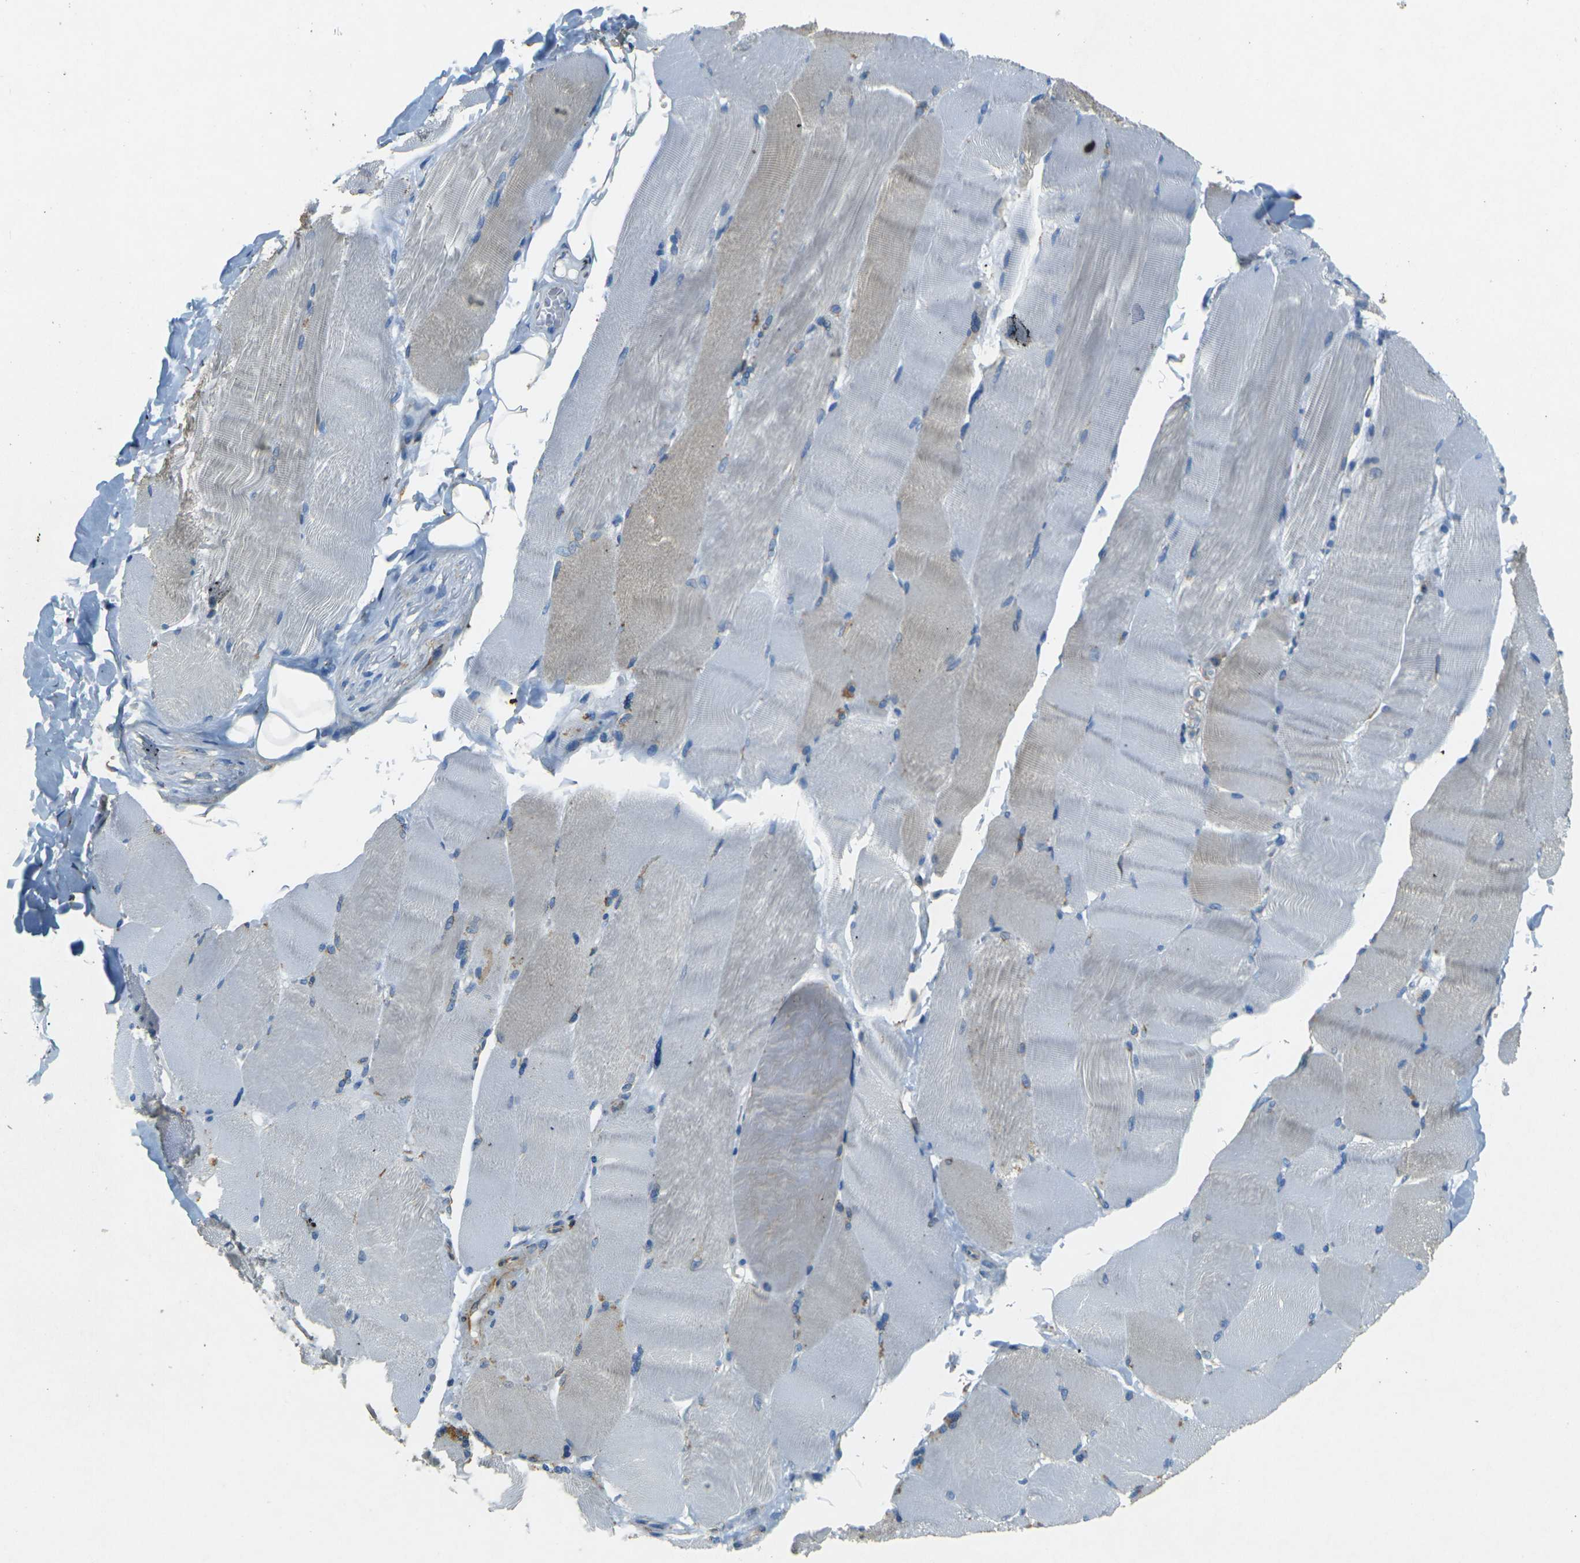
{"staining": {"intensity": "weak", "quantity": "<25%", "location": "cytoplasmic/membranous"}, "tissue": "skeletal muscle", "cell_type": "Myocytes", "image_type": "normal", "snomed": [{"axis": "morphology", "description": "Normal tissue, NOS"}, {"axis": "topography", "description": "Skin"}, {"axis": "topography", "description": "Skeletal muscle"}], "caption": "The photomicrograph demonstrates no significant positivity in myocytes of skeletal muscle.", "gene": "SORT1", "patient": {"sex": "male", "age": 83}}